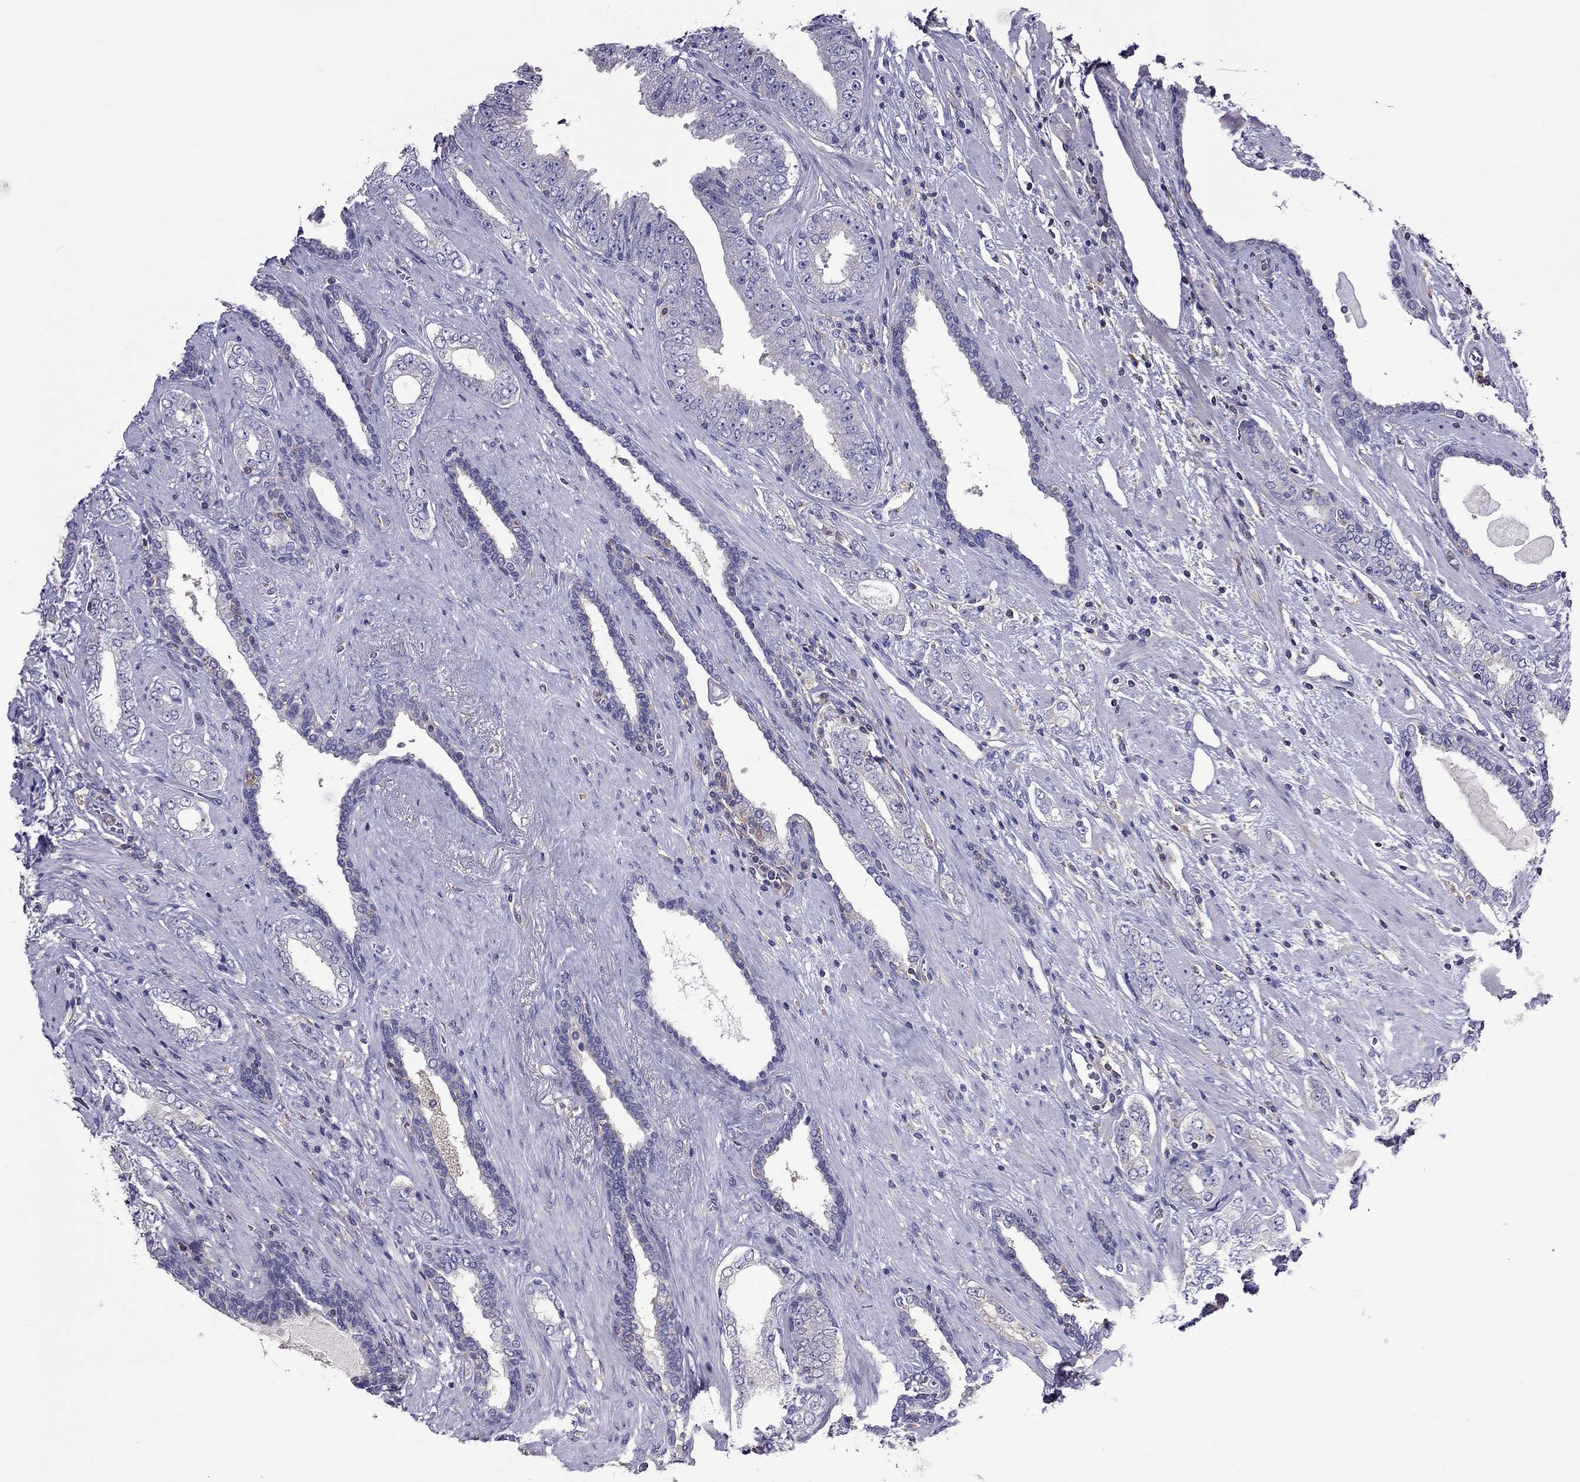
{"staining": {"intensity": "negative", "quantity": "none", "location": "none"}, "tissue": "prostate cancer", "cell_type": "Tumor cells", "image_type": "cancer", "snomed": [{"axis": "morphology", "description": "Adenocarcinoma, Low grade"}, {"axis": "topography", "description": "Prostate and seminal vesicle, NOS"}], "caption": "The image reveals no staining of tumor cells in adenocarcinoma (low-grade) (prostate).", "gene": "TEX22", "patient": {"sex": "male", "age": 61}}